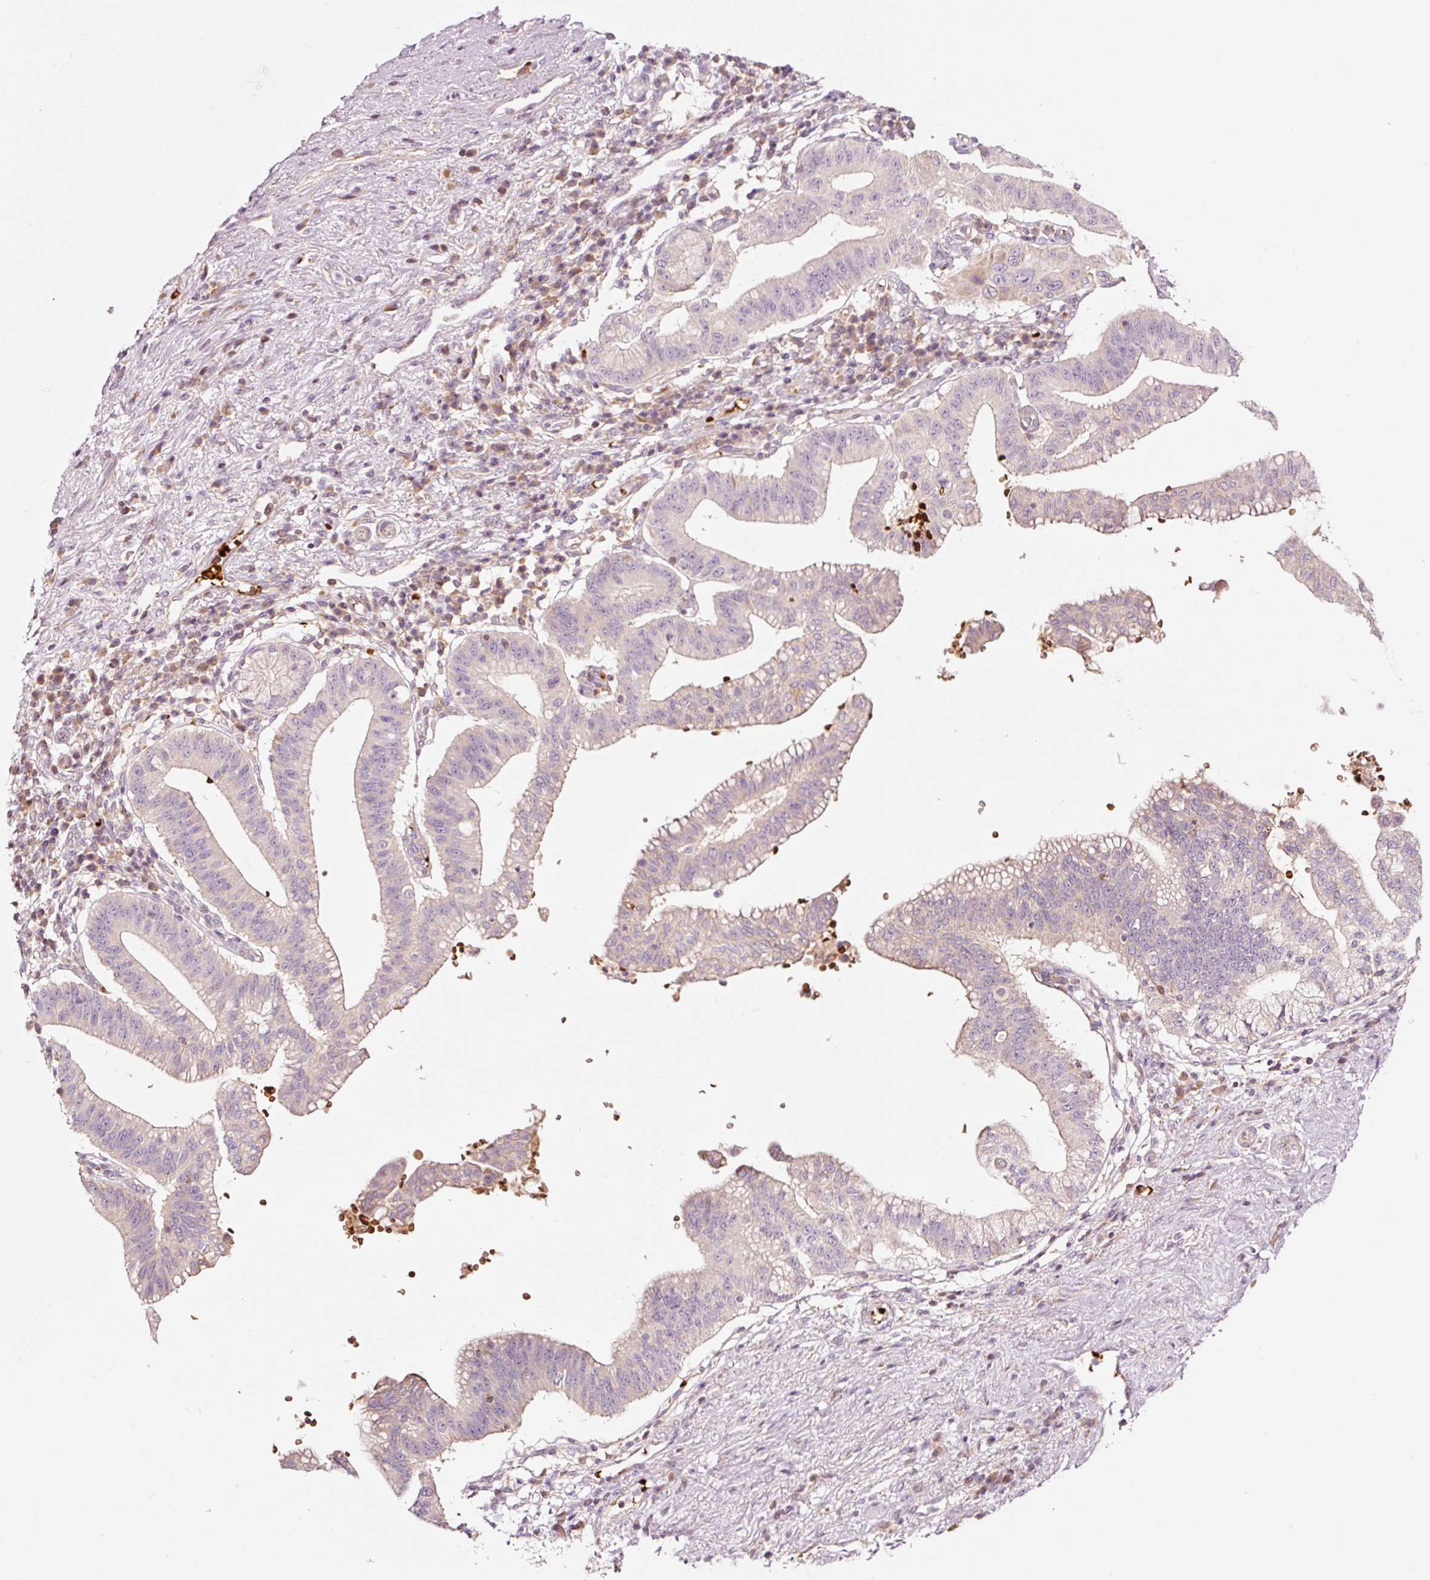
{"staining": {"intensity": "weak", "quantity": "<25%", "location": "cytoplasmic/membranous"}, "tissue": "pancreatic cancer", "cell_type": "Tumor cells", "image_type": "cancer", "snomed": [{"axis": "morphology", "description": "Adenocarcinoma, NOS"}, {"axis": "topography", "description": "Pancreas"}], "caption": "This is an immunohistochemistry image of human pancreatic adenocarcinoma. There is no expression in tumor cells.", "gene": "LDHAL6B", "patient": {"sex": "male", "age": 68}}